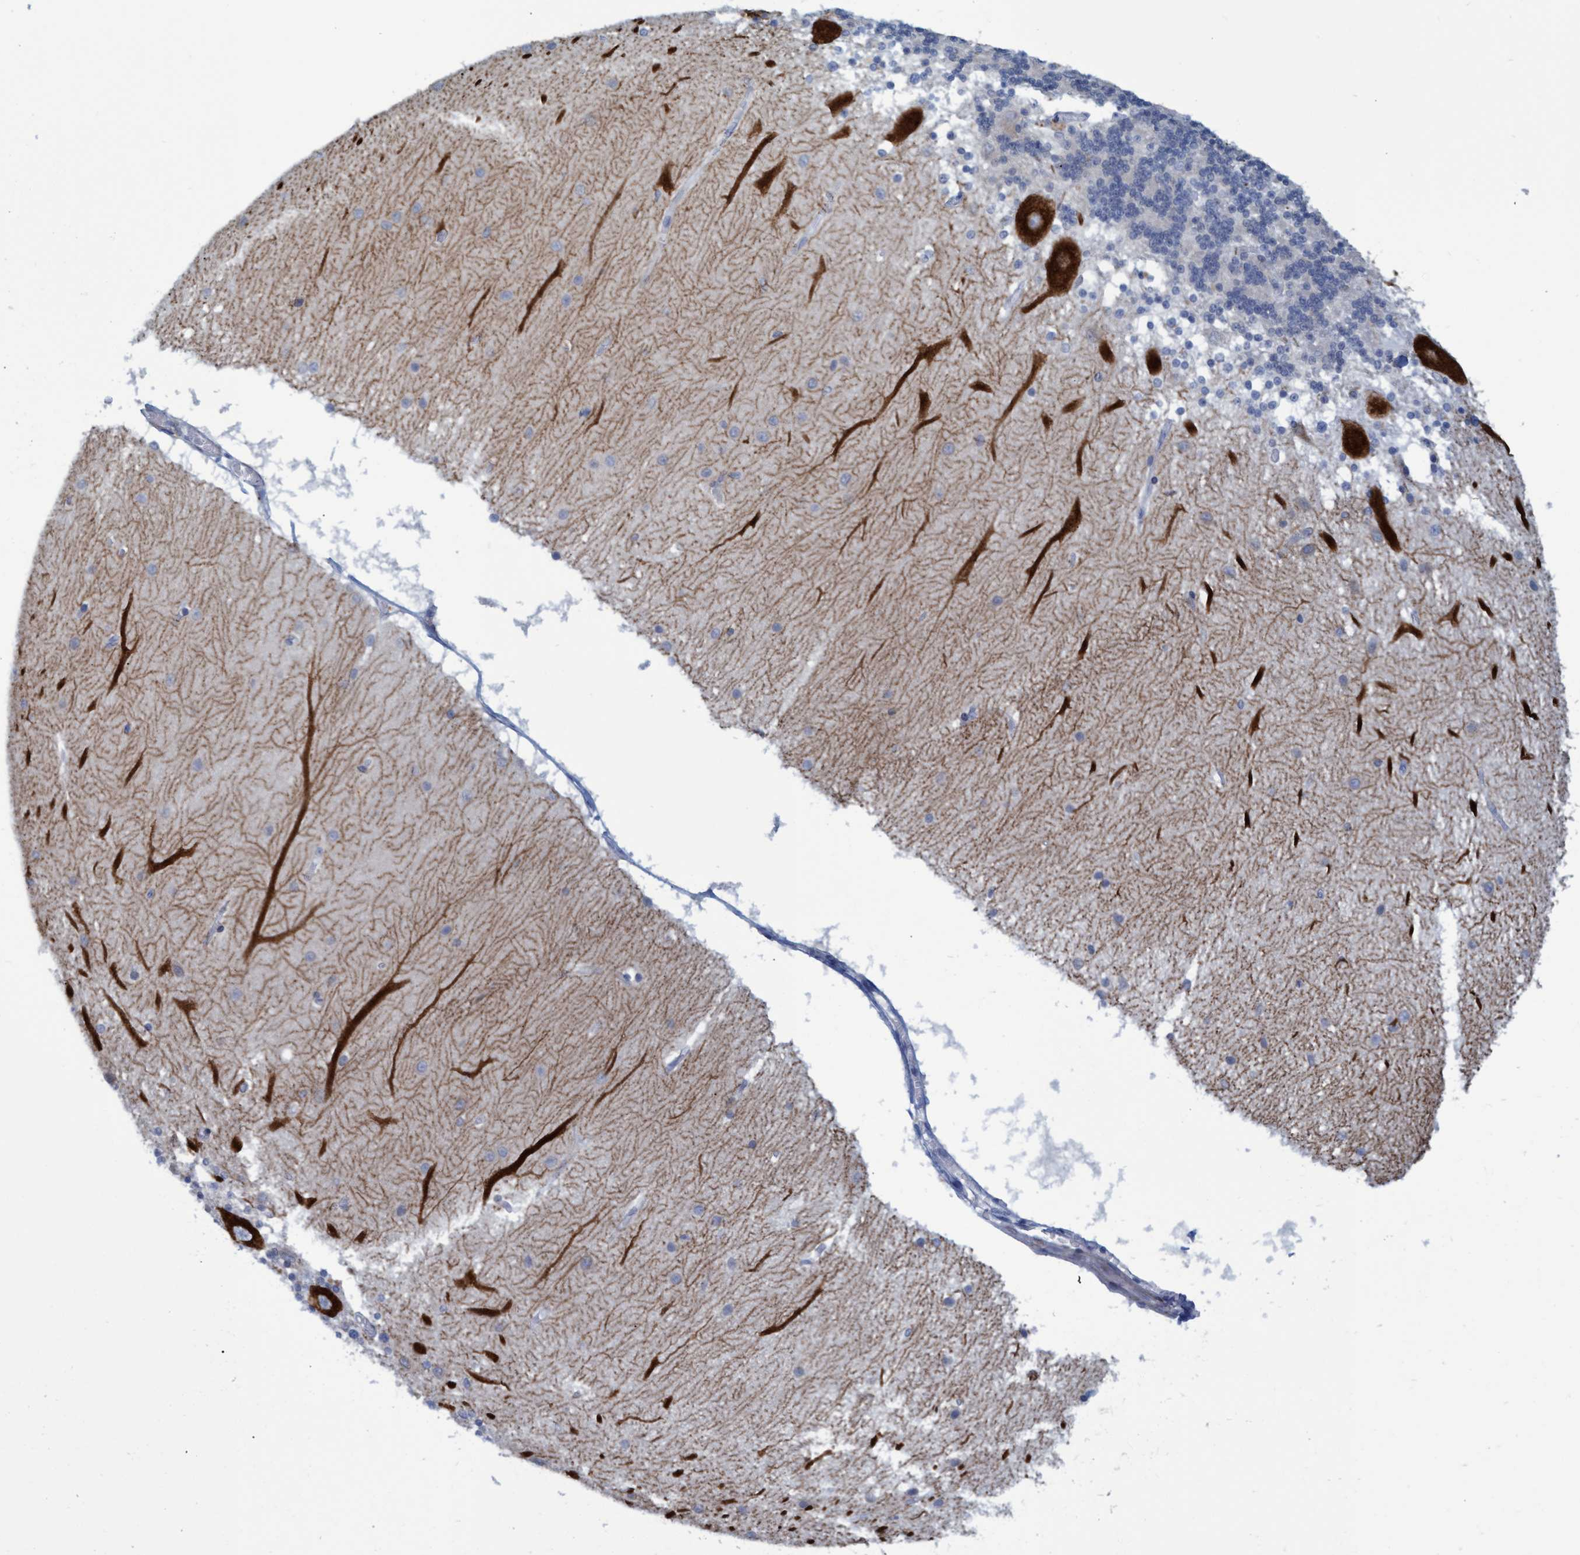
{"staining": {"intensity": "negative", "quantity": "none", "location": "none"}, "tissue": "cerebellum", "cell_type": "Cells in granular layer", "image_type": "normal", "snomed": [{"axis": "morphology", "description": "Normal tissue, NOS"}, {"axis": "topography", "description": "Cerebellum"}], "caption": "This is an IHC micrograph of benign cerebellum. There is no positivity in cells in granular layer.", "gene": "SSTR3", "patient": {"sex": "female", "age": 54}}